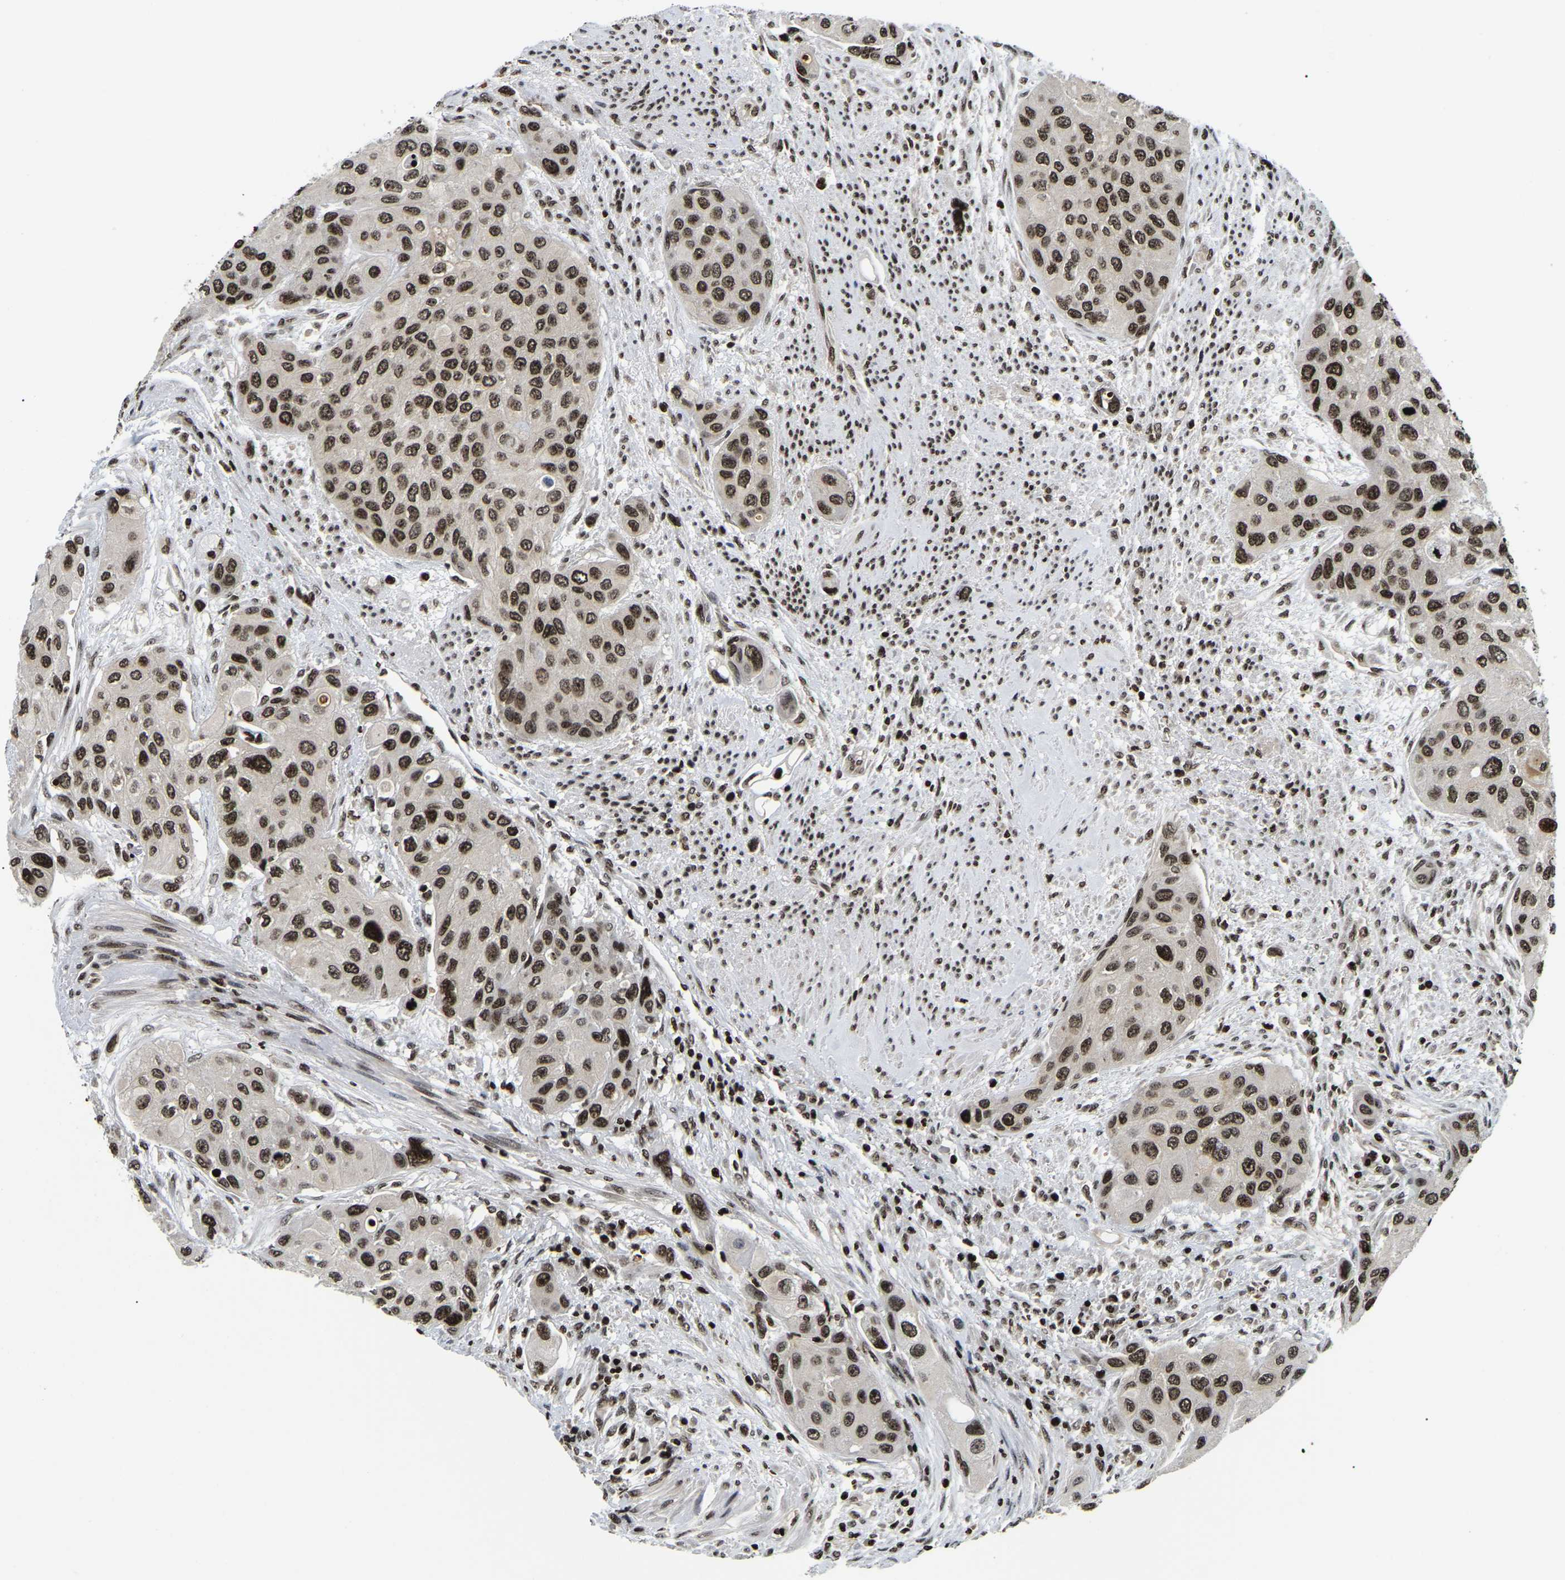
{"staining": {"intensity": "strong", "quantity": ">75%", "location": "nuclear"}, "tissue": "urothelial cancer", "cell_type": "Tumor cells", "image_type": "cancer", "snomed": [{"axis": "morphology", "description": "Urothelial carcinoma, High grade"}, {"axis": "topography", "description": "Urinary bladder"}], "caption": "IHC micrograph of human urothelial cancer stained for a protein (brown), which displays high levels of strong nuclear staining in approximately >75% of tumor cells.", "gene": "LRRC61", "patient": {"sex": "female", "age": 56}}